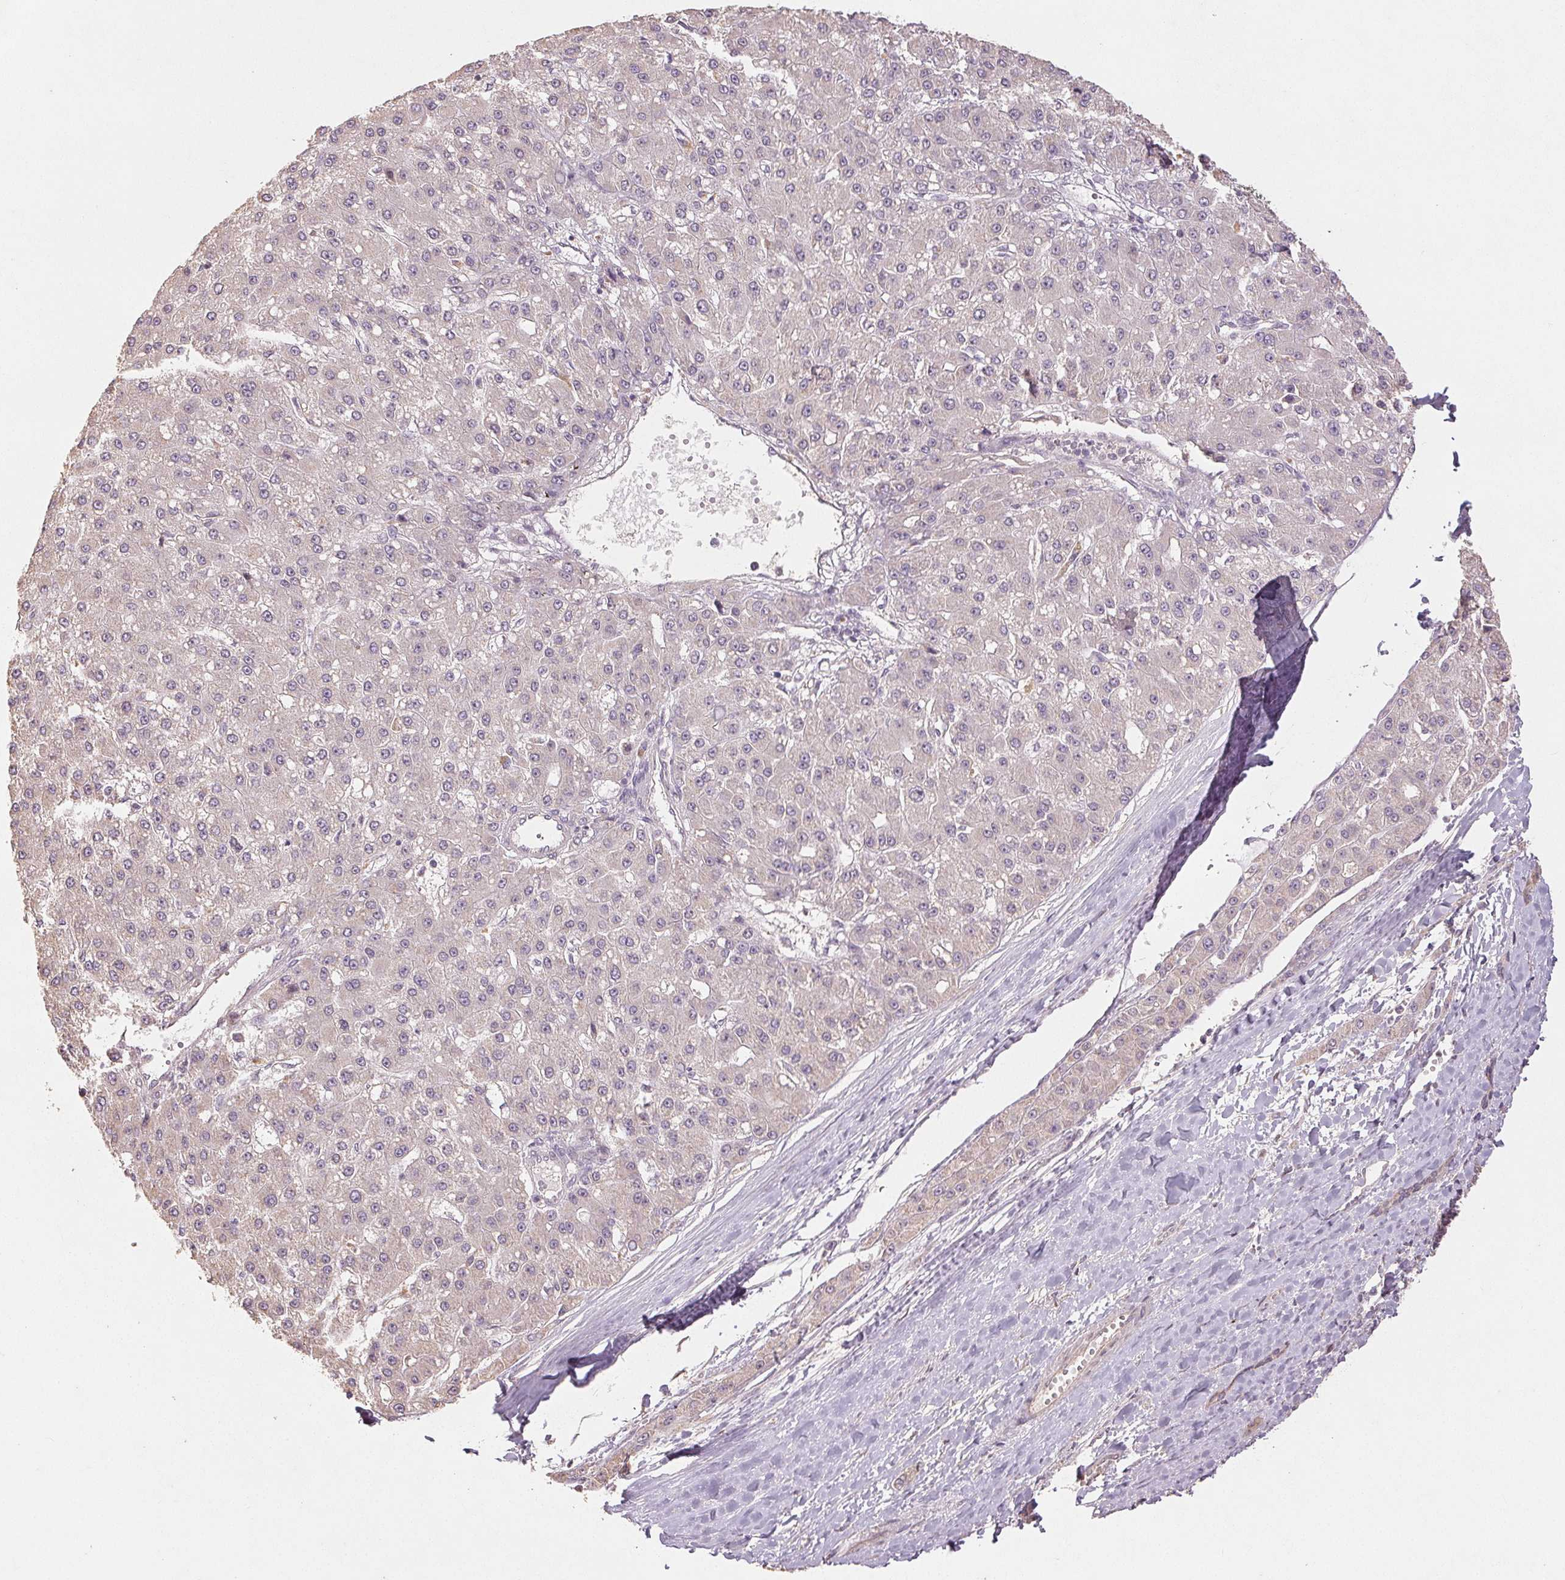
{"staining": {"intensity": "negative", "quantity": "none", "location": "none"}, "tissue": "liver cancer", "cell_type": "Tumor cells", "image_type": "cancer", "snomed": [{"axis": "morphology", "description": "Carcinoma, Hepatocellular, NOS"}, {"axis": "topography", "description": "Liver"}], "caption": "A high-resolution histopathology image shows IHC staining of liver cancer, which reveals no significant positivity in tumor cells. (DAB (3,3'-diaminobenzidine) immunohistochemistry (IHC) with hematoxylin counter stain).", "gene": "COX14", "patient": {"sex": "male", "age": 67}}